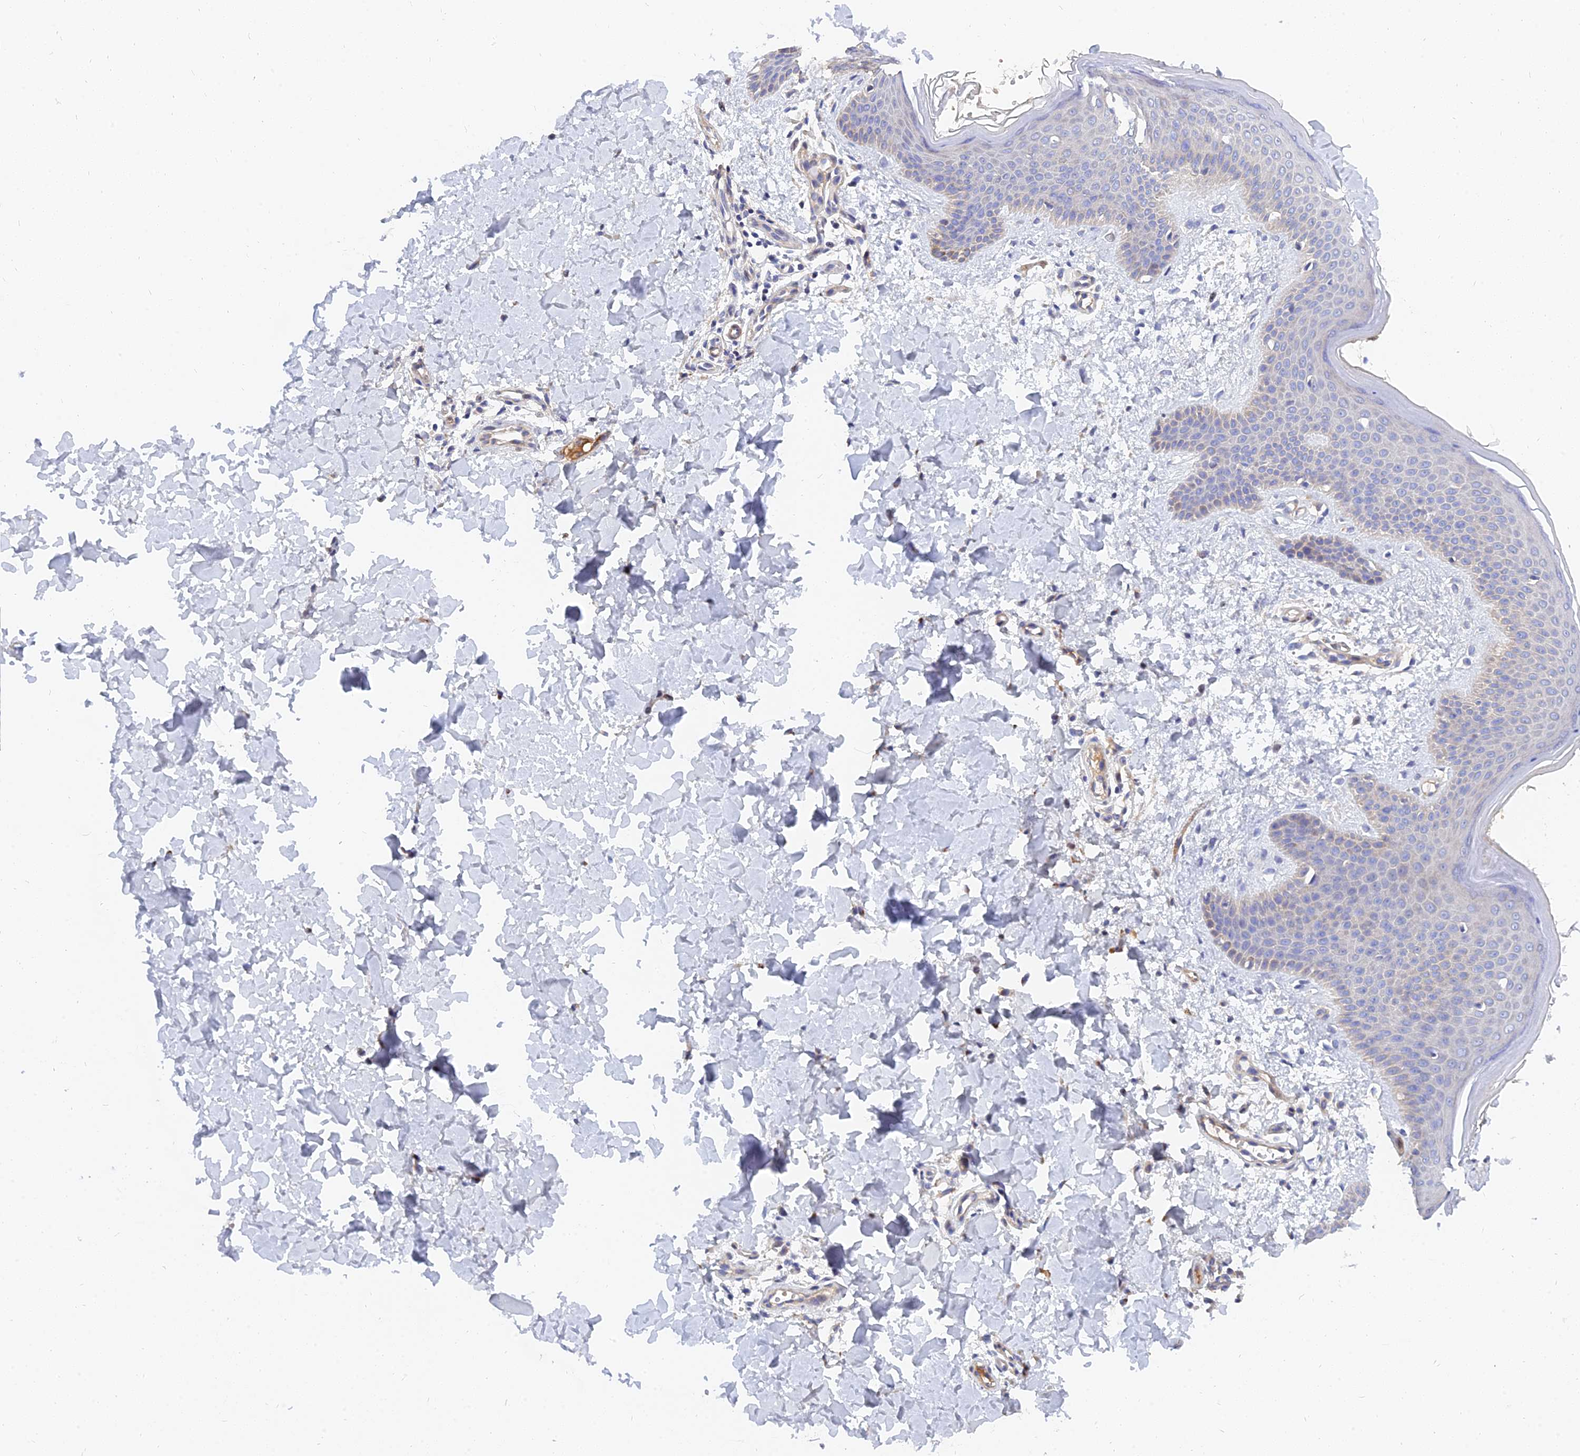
{"staining": {"intensity": "negative", "quantity": "none", "location": "none"}, "tissue": "skin", "cell_type": "Fibroblasts", "image_type": "normal", "snomed": [{"axis": "morphology", "description": "Normal tissue, NOS"}, {"axis": "topography", "description": "Skin"}], "caption": "Immunohistochemical staining of benign skin demonstrates no significant staining in fibroblasts. (Stains: DAB immunohistochemistry (IHC) with hematoxylin counter stain, Microscopy: brightfield microscopy at high magnification).", "gene": "MRPL35", "patient": {"sex": "male", "age": 36}}